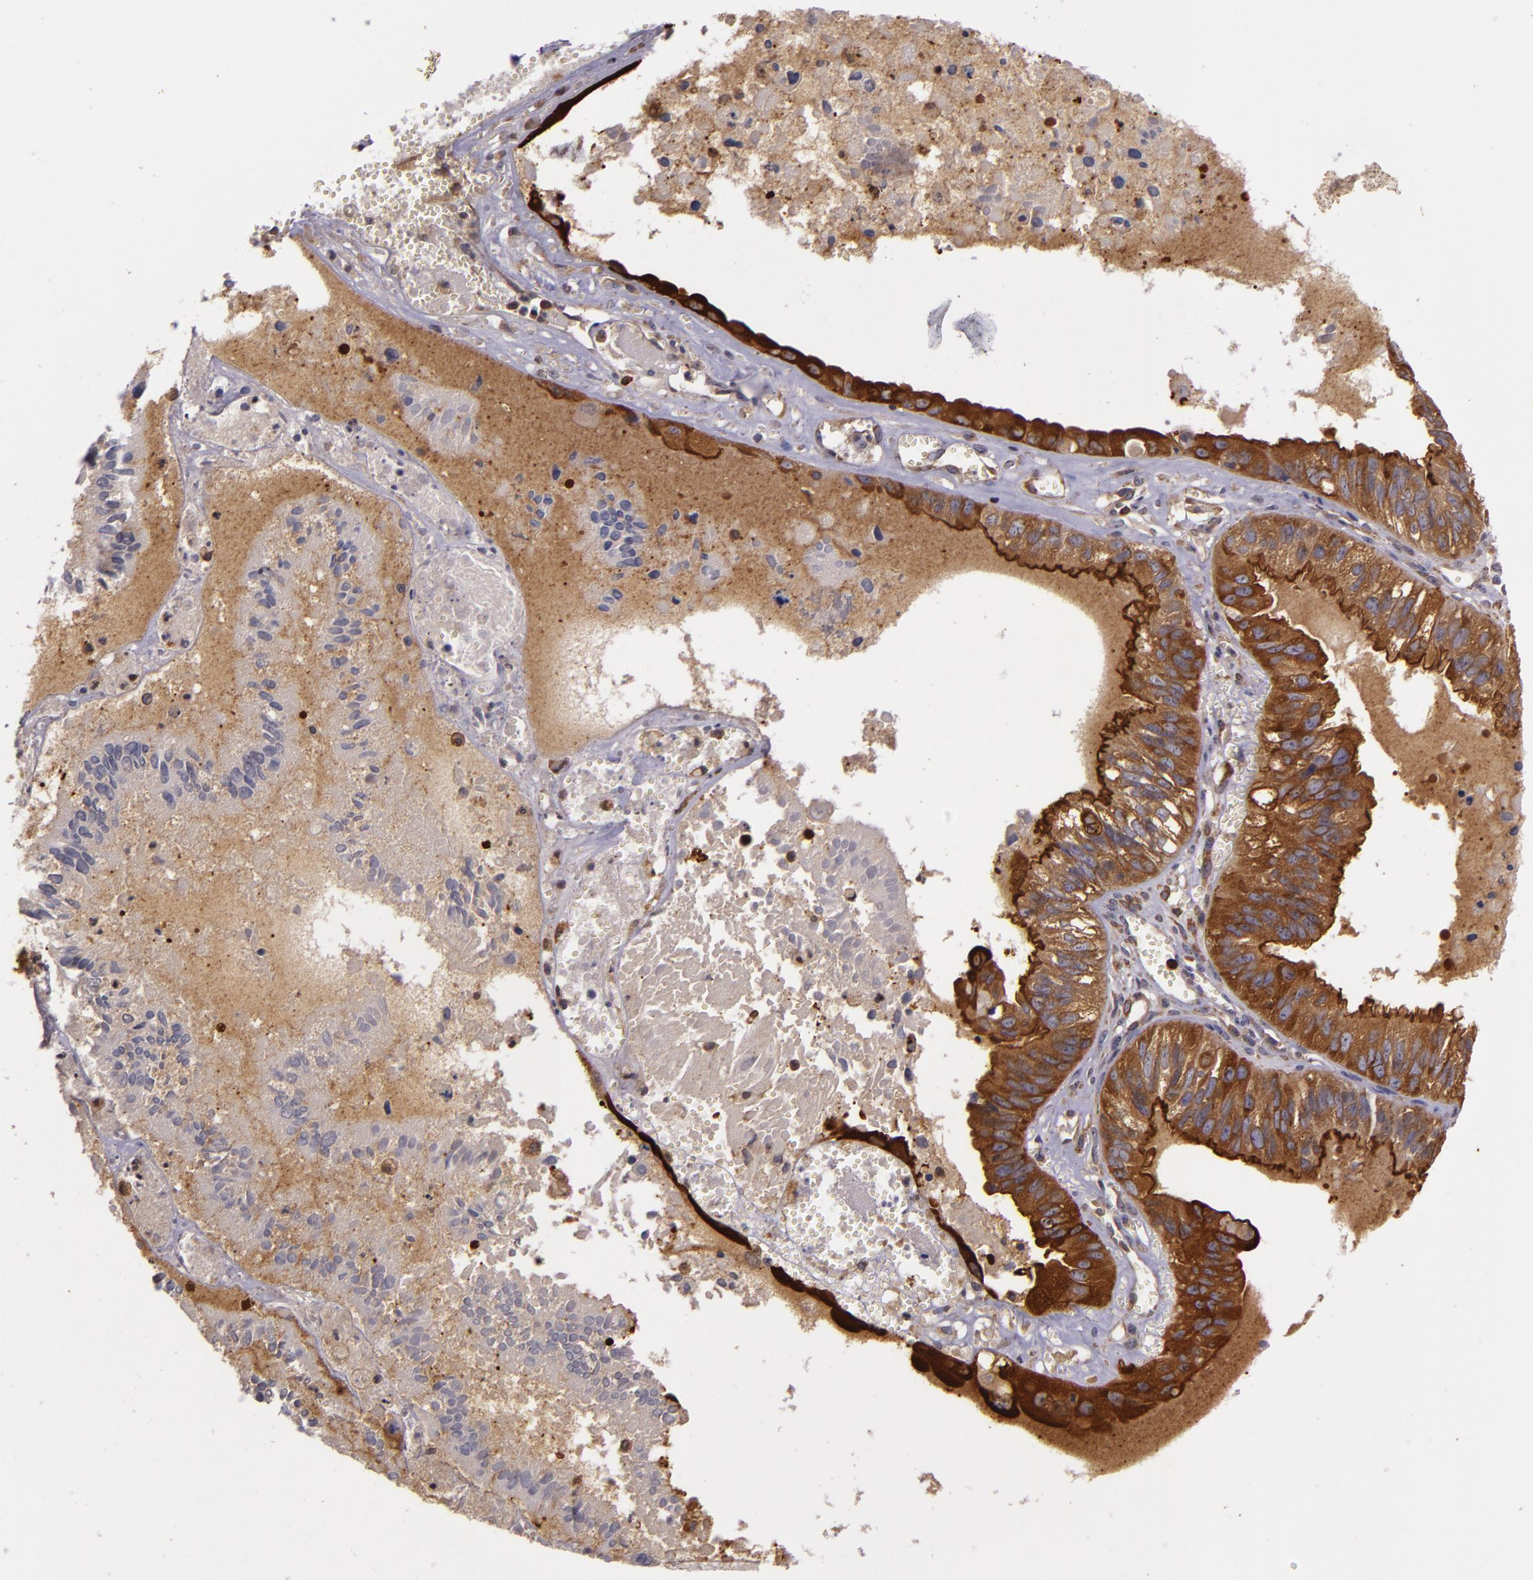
{"staining": {"intensity": "strong", "quantity": ">75%", "location": "cytoplasmic/membranous"}, "tissue": "ovarian cancer", "cell_type": "Tumor cells", "image_type": "cancer", "snomed": [{"axis": "morphology", "description": "Carcinoma, endometroid"}, {"axis": "topography", "description": "Ovary"}], "caption": "This image demonstrates ovarian cancer (endometroid carcinoma) stained with immunohistochemistry to label a protein in brown. The cytoplasmic/membranous of tumor cells show strong positivity for the protein. Nuclei are counter-stained blue.", "gene": "SLC9A3R1", "patient": {"sex": "female", "age": 85}}